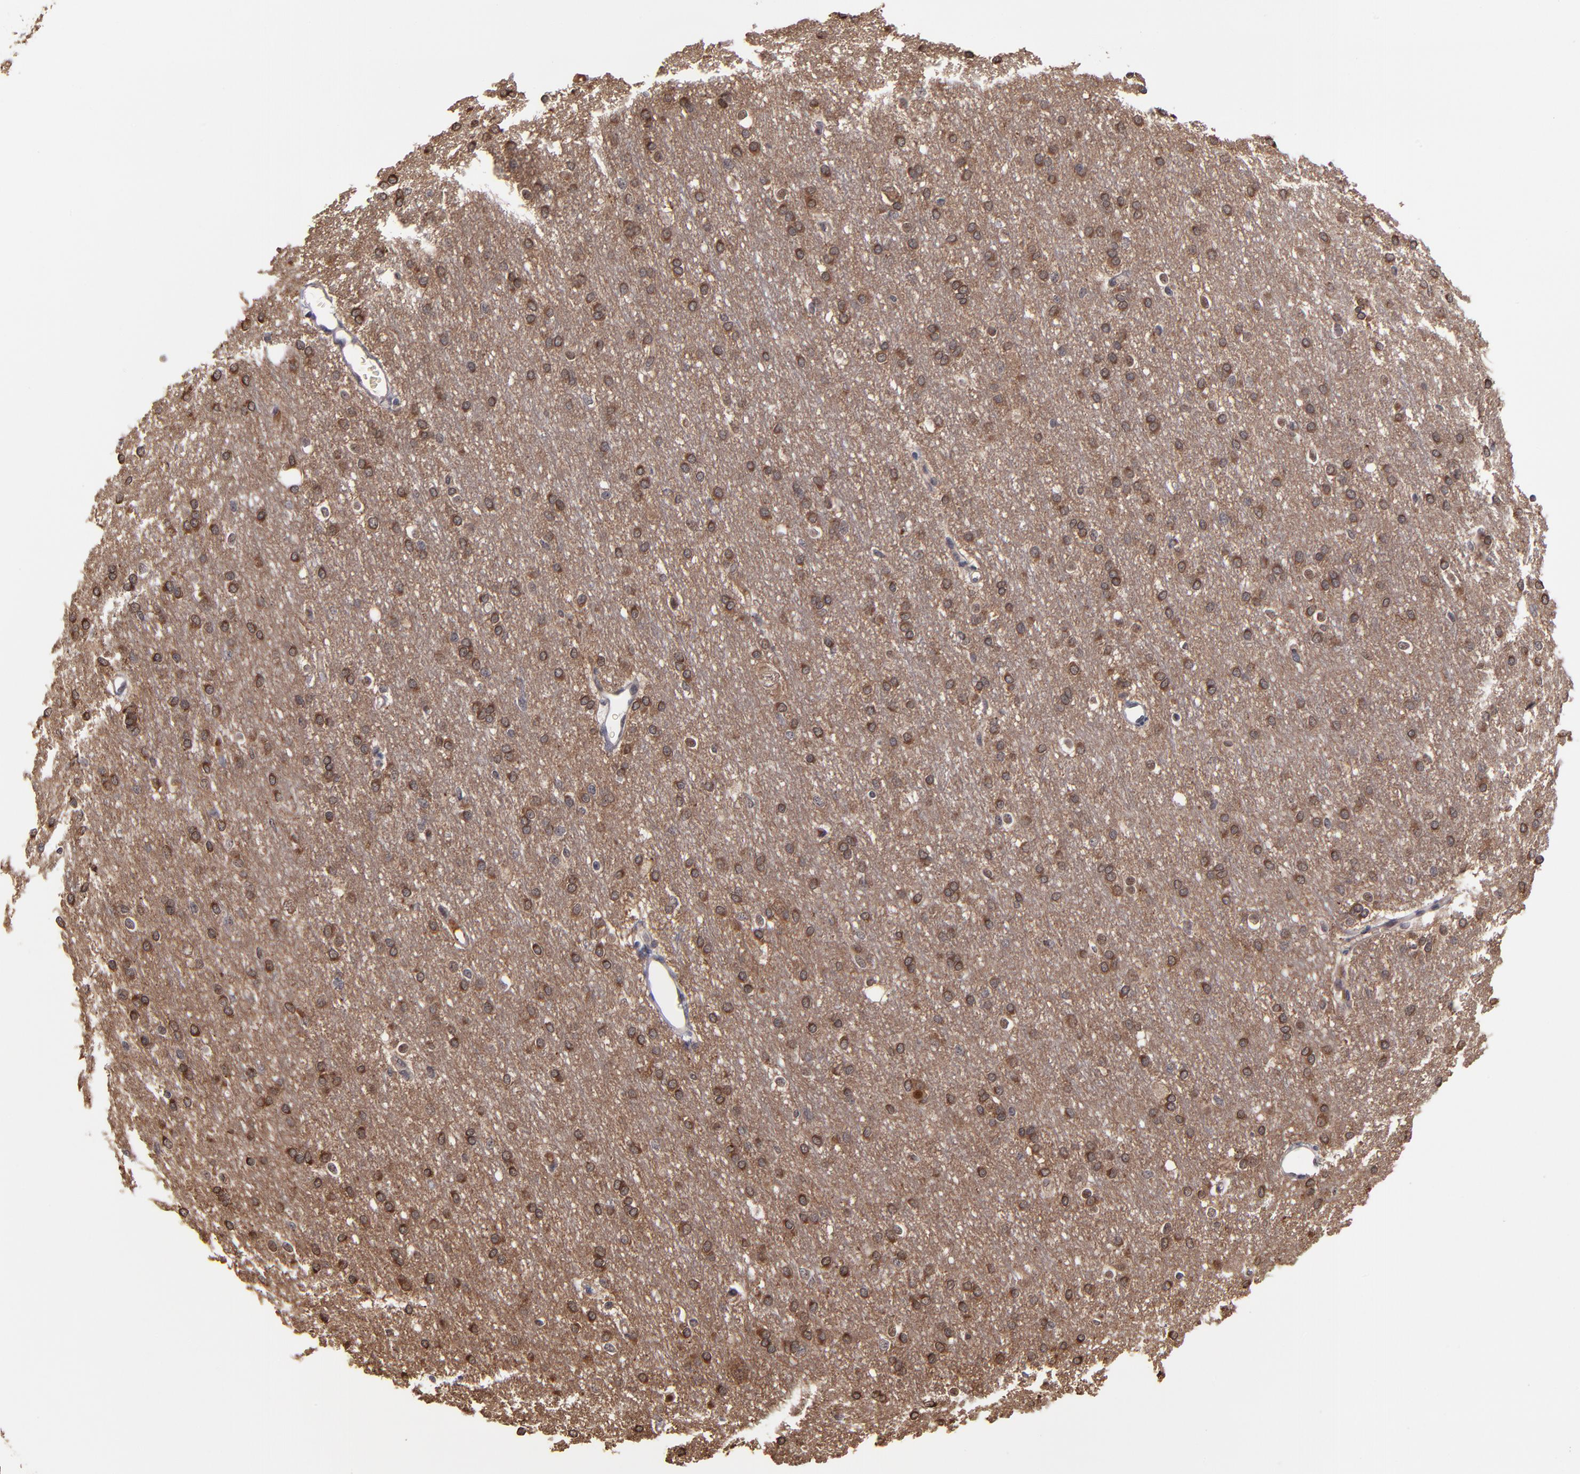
{"staining": {"intensity": "weak", "quantity": "25%-75%", "location": "cytoplasmic/membranous"}, "tissue": "cerebral cortex", "cell_type": "Endothelial cells", "image_type": "normal", "snomed": [{"axis": "morphology", "description": "Normal tissue, NOS"}, {"axis": "morphology", "description": "Inflammation, NOS"}, {"axis": "topography", "description": "Cerebral cortex"}], "caption": "Weak cytoplasmic/membranous protein staining is appreciated in about 25%-75% of endothelial cells in cerebral cortex.", "gene": "CHL1", "patient": {"sex": "male", "age": 6}}